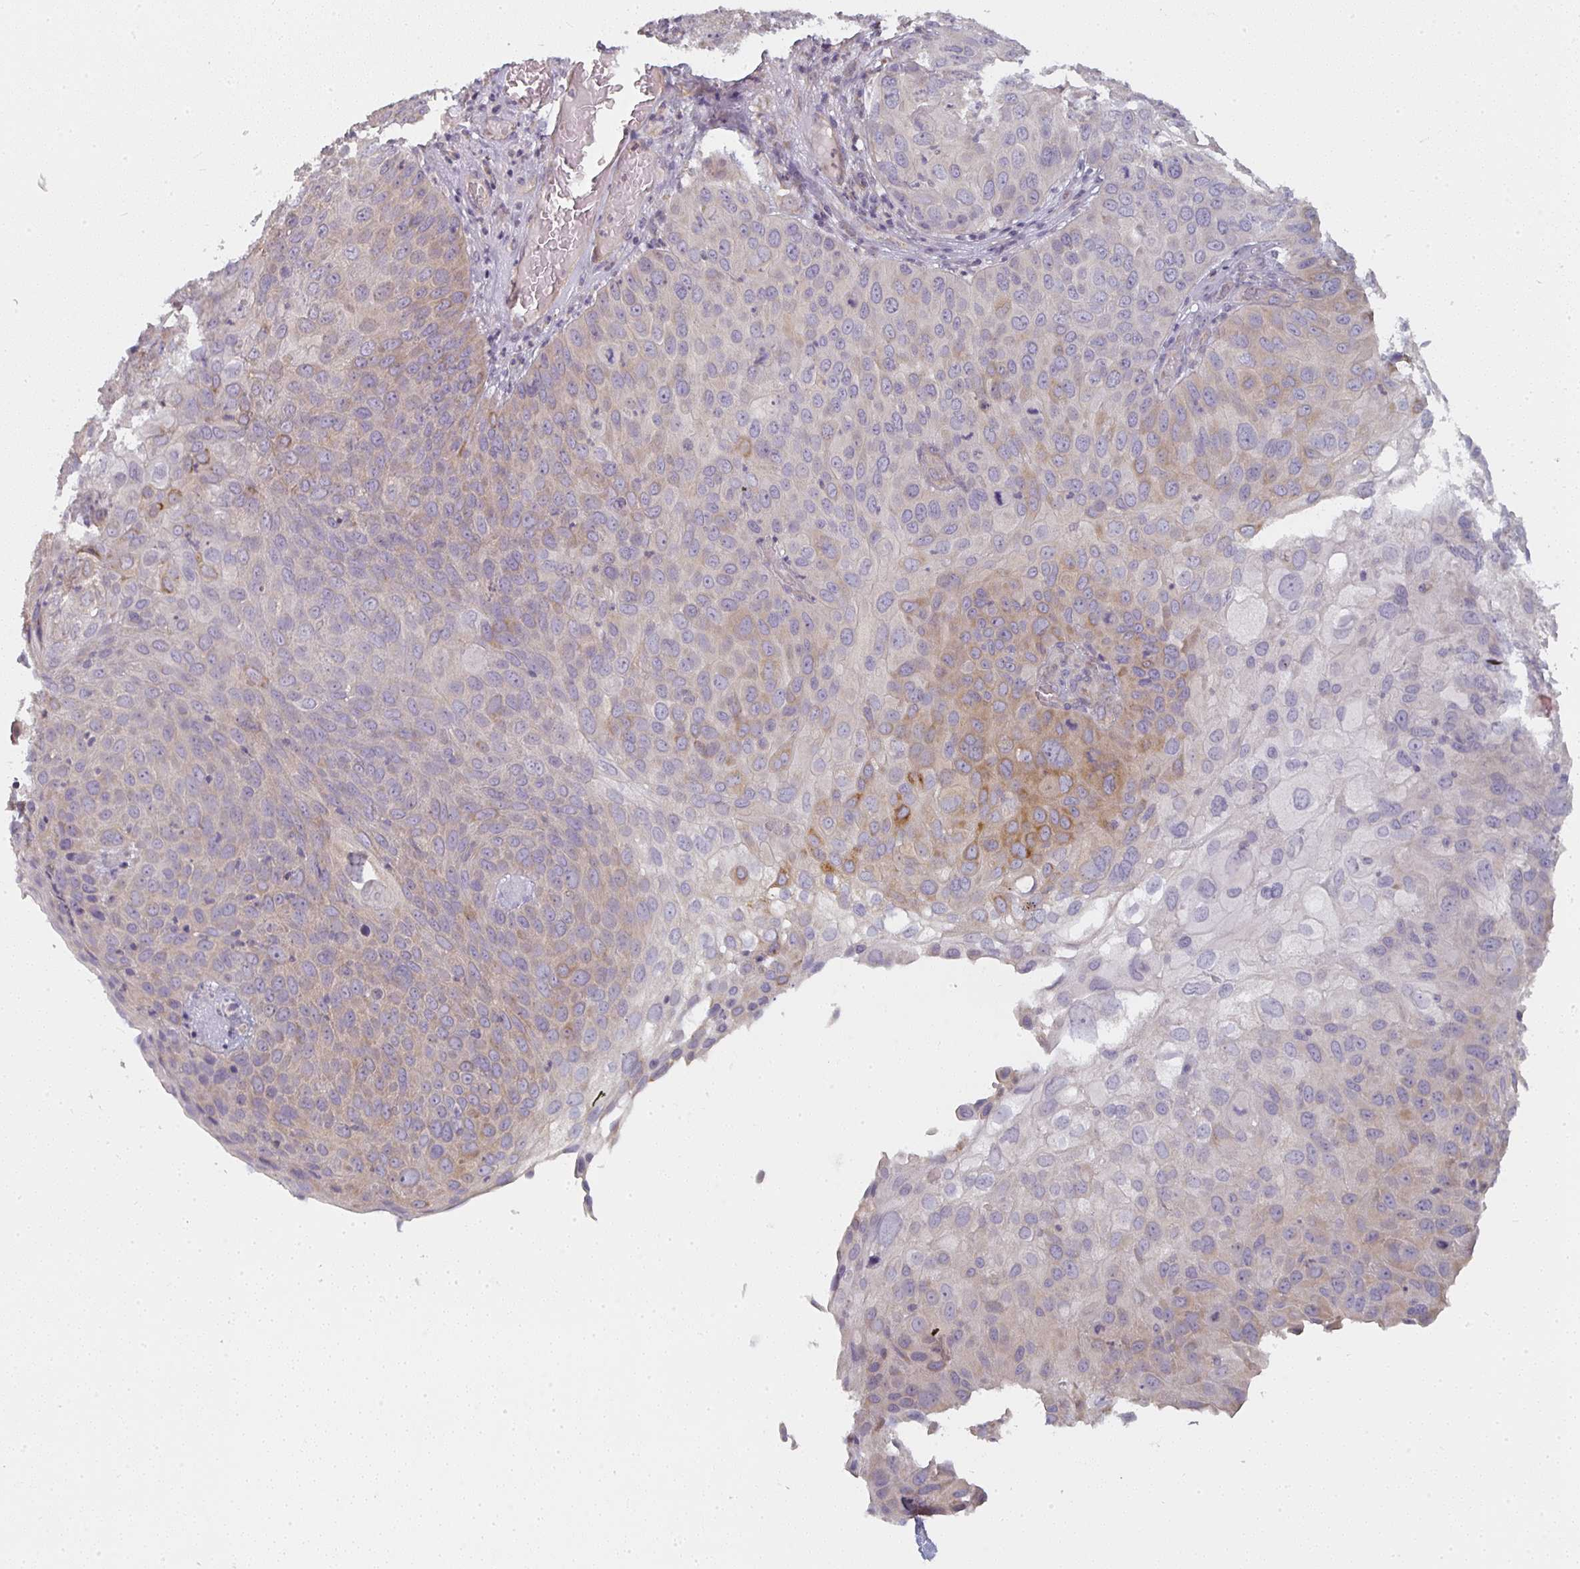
{"staining": {"intensity": "weak", "quantity": "<25%", "location": "cytoplasmic/membranous"}, "tissue": "skin cancer", "cell_type": "Tumor cells", "image_type": "cancer", "snomed": [{"axis": "morphology", "description": "Squamous cell carcinoma, NOS"}, {"axis": "topography", "description": "Skin"}], "caption": "This micrograph is of skin squamous cell carcinoma stained with immunohistochemistry (IHC) to label a protein in brown with the nuclei are counter-stained blue. There is no positivity in tumor cells.", "gene": "CTHRC1", "patient": {"sex": "male", "age": 87}}